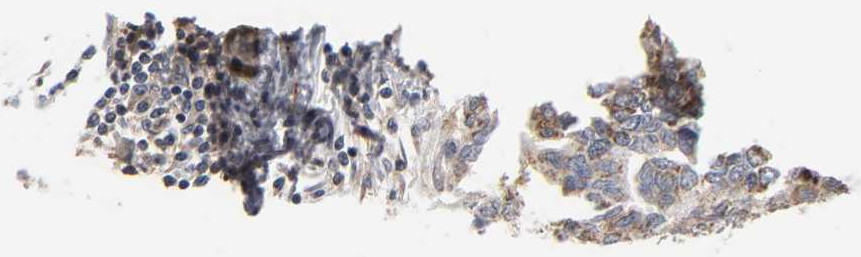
{"staining": {"intensity": "weak", "quantity": ">75%", "location": "cytoplasmic/membranous"}, "tissue": "ovarian cancer", "cell_type": "Tumor cells", "image_type": "cancer", "snomed": [{"axis": "morphology", "description": "Cystadenocarcinoma, serous, NOS"}, {"axis": "topography", "description": "Ovary"}], "caption": "Human ovarian cancer stained with a brown dye exhibits weak cytoplasmic/membranous positive staining in approximately >75% of tumor cells.", "gene": "GNG2", "patient": {"sex": "female", "age": 64}}